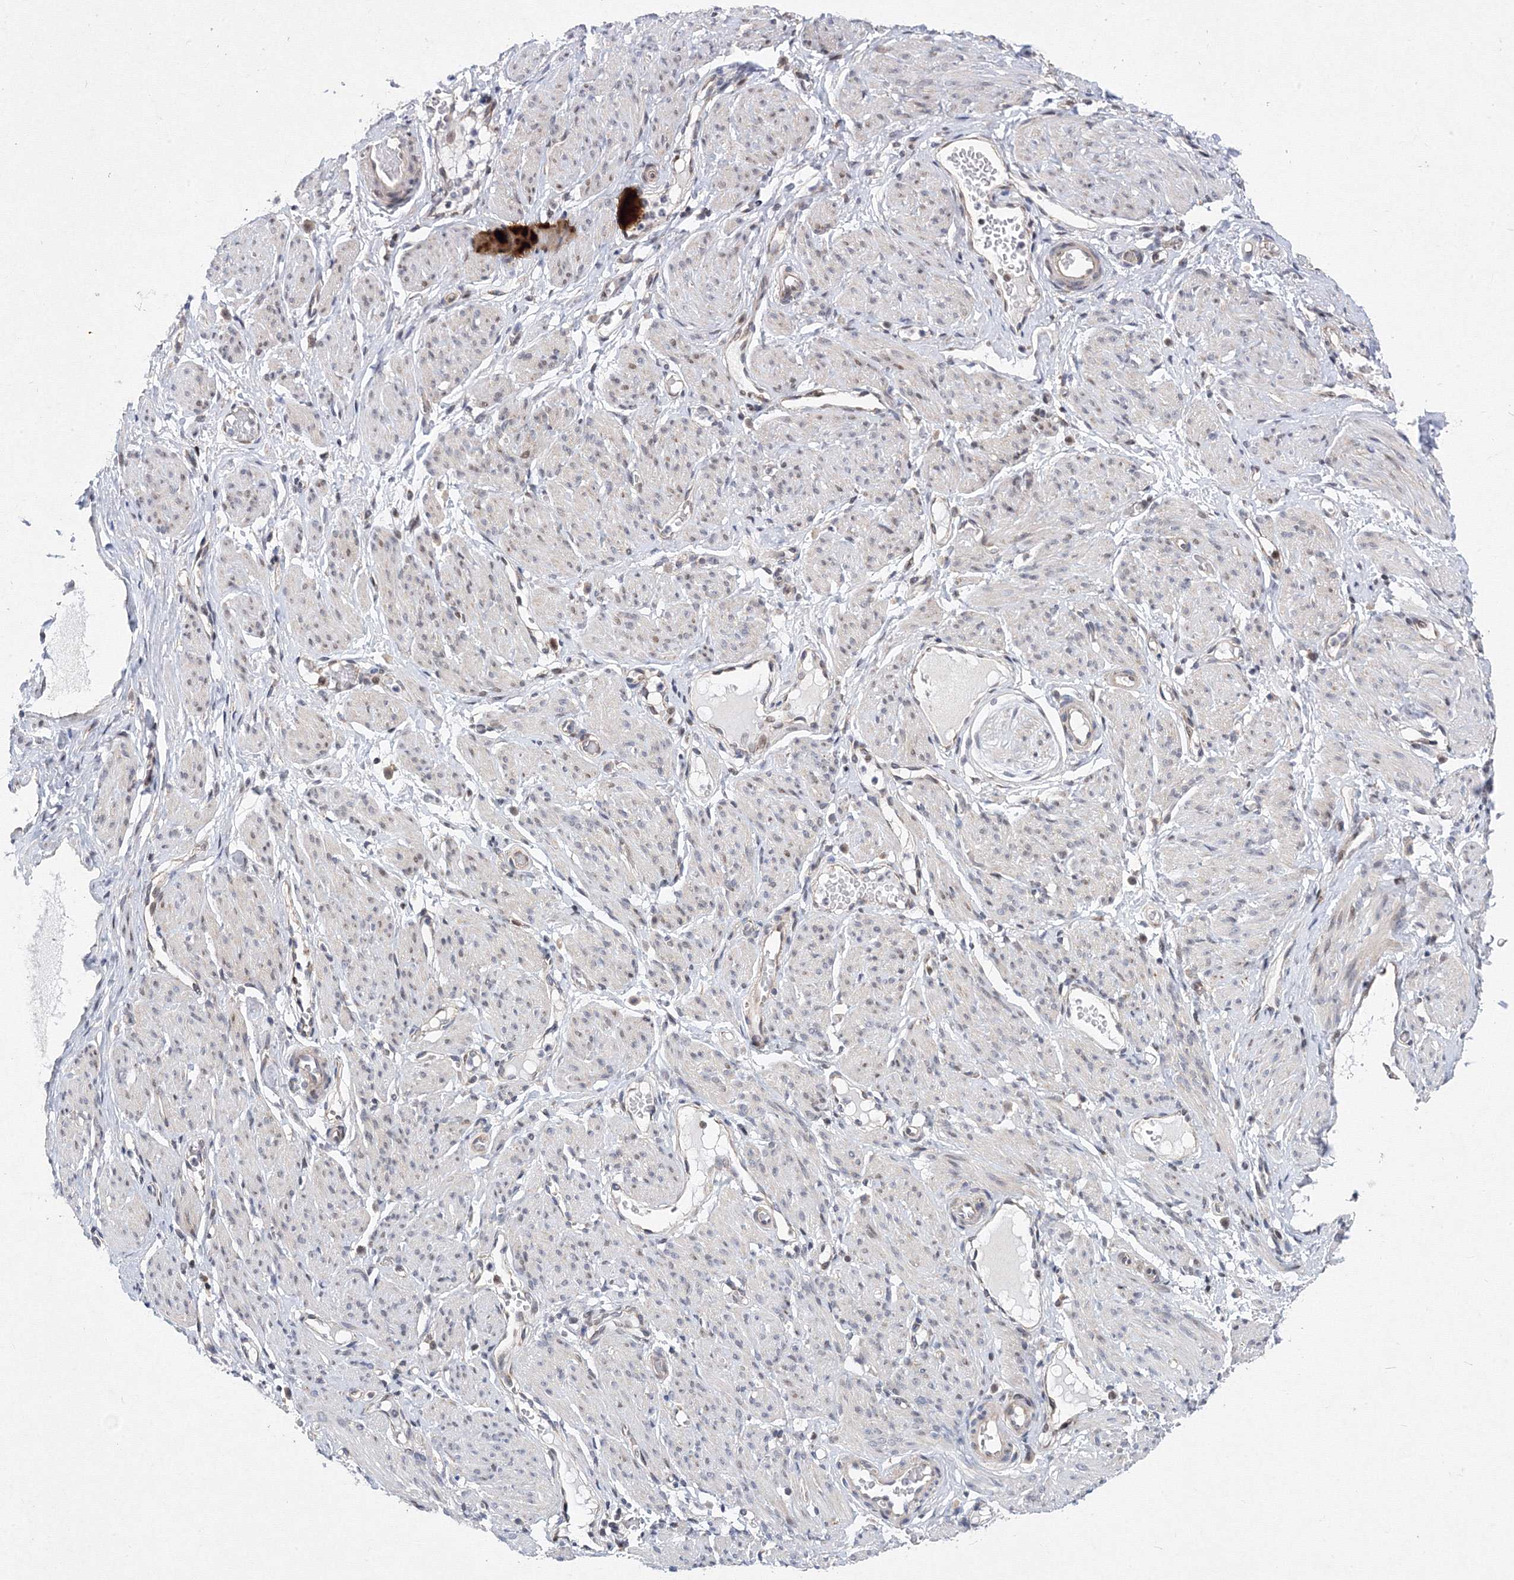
{"staining": {"intensity": "weak", "quantity": "25%-75%", "location": "cytoplasmic/membranous,nuclear"}, "tissue": "adipose tissue", "cell_type": "Adipocytes", "image_type": "normal", "snomed": [{"axis": "morphology", "description": "Normal tissue, NOS"}, {"axis": "topography", "description": "Smooth muscle"}, {"axis": "topography", "description": "Peripheral nerve tissue"}], "caption": "Weak cytoplasmic/membranous,nuclear expression is appreciated in about 25%-75% of adipocytes in benign adipose tissue.", "gene": "GPN1", "patient": {"sex": "female", "age": 39}}